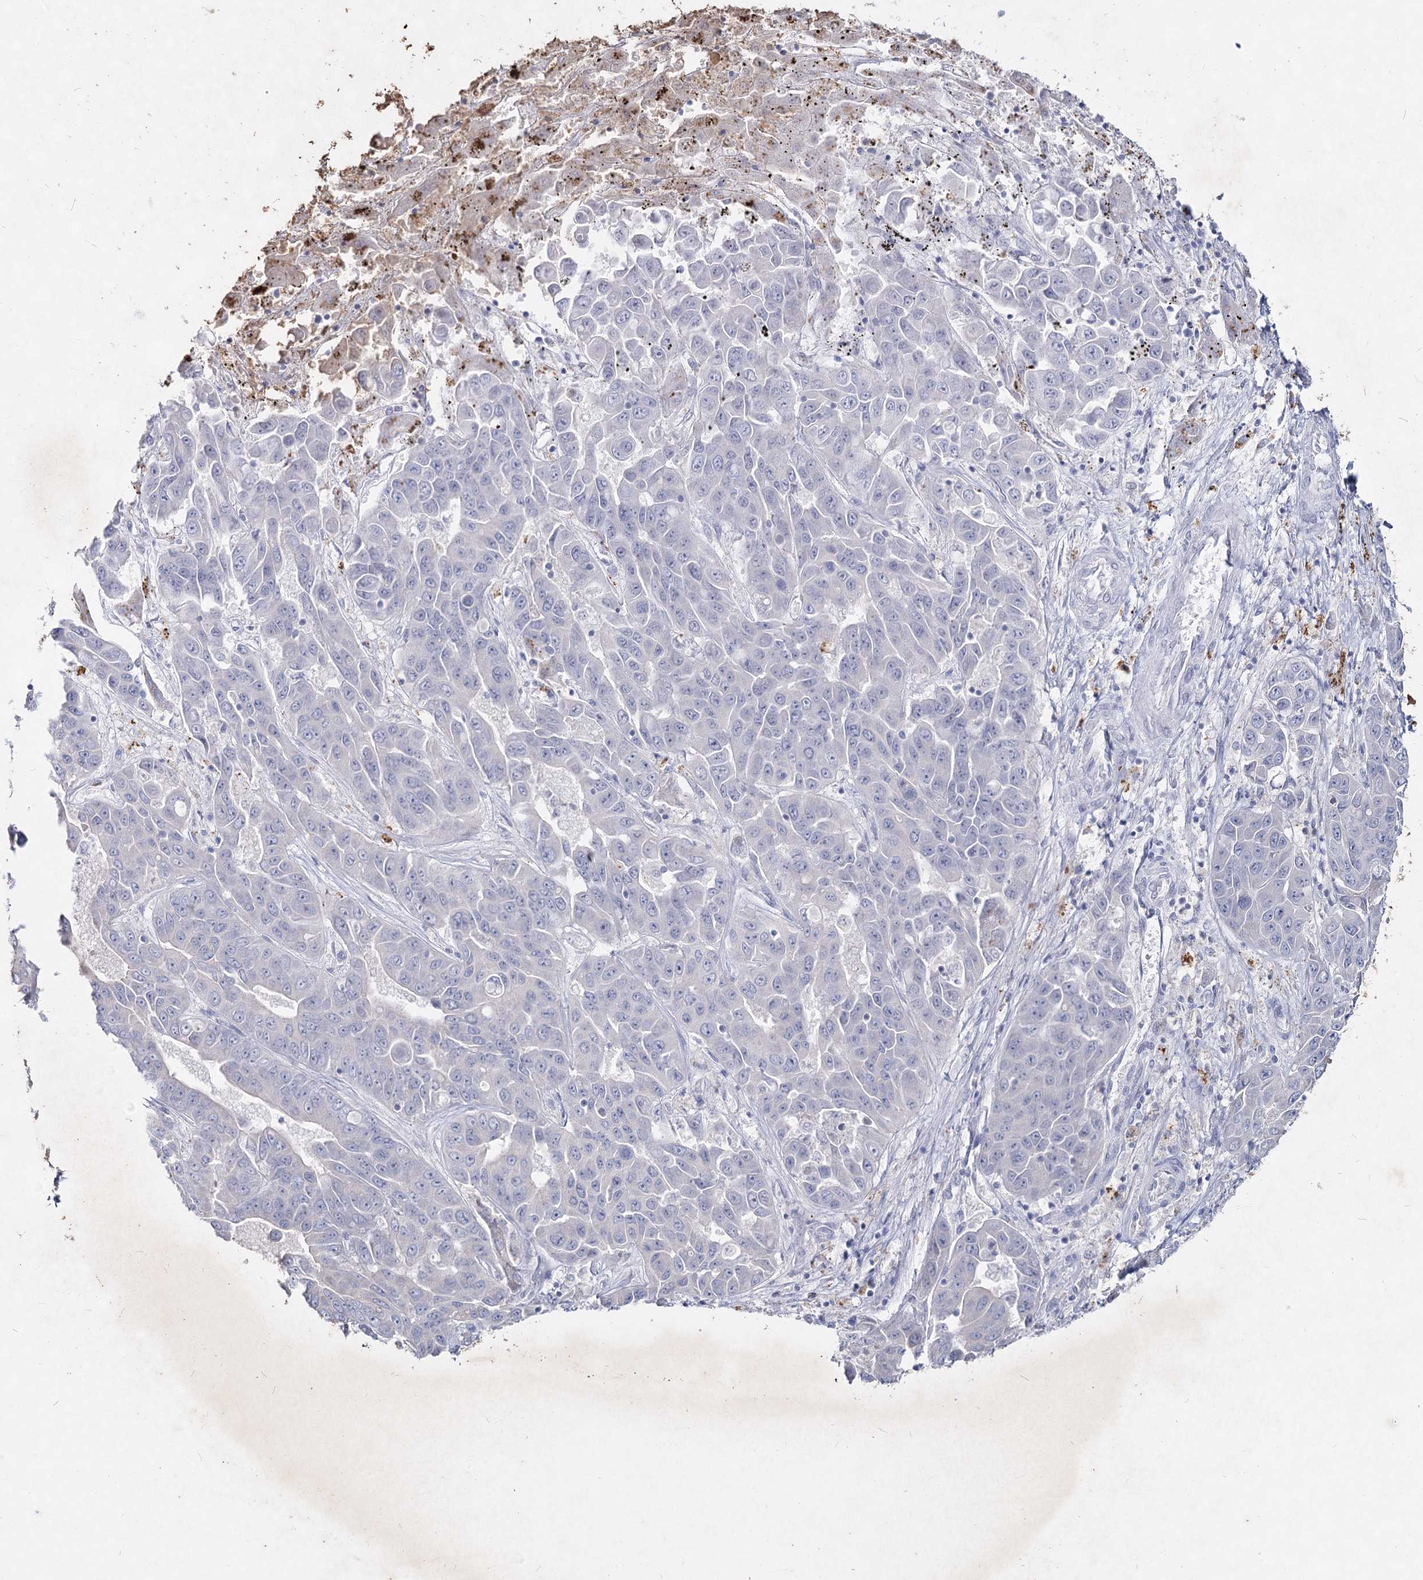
{"staining": {"intensity": "negative", "quantity": "none", "location": "none"}, "tissue": "liver cancer", "cell_type": "Tumor cells", "image_type": "cancer", "snomed": [{"axis": "morphology", "description": "Cholangiocarcinoma"}, {"axis": "topography", "description": "Liver"}], "caption": "Immunohistochemical staining of human cholangiocarcinoma (liver) shows no significant positivity in tumor cells.", "gene": "CCDC73", "patient": {"sex": "female", "age": 52}}